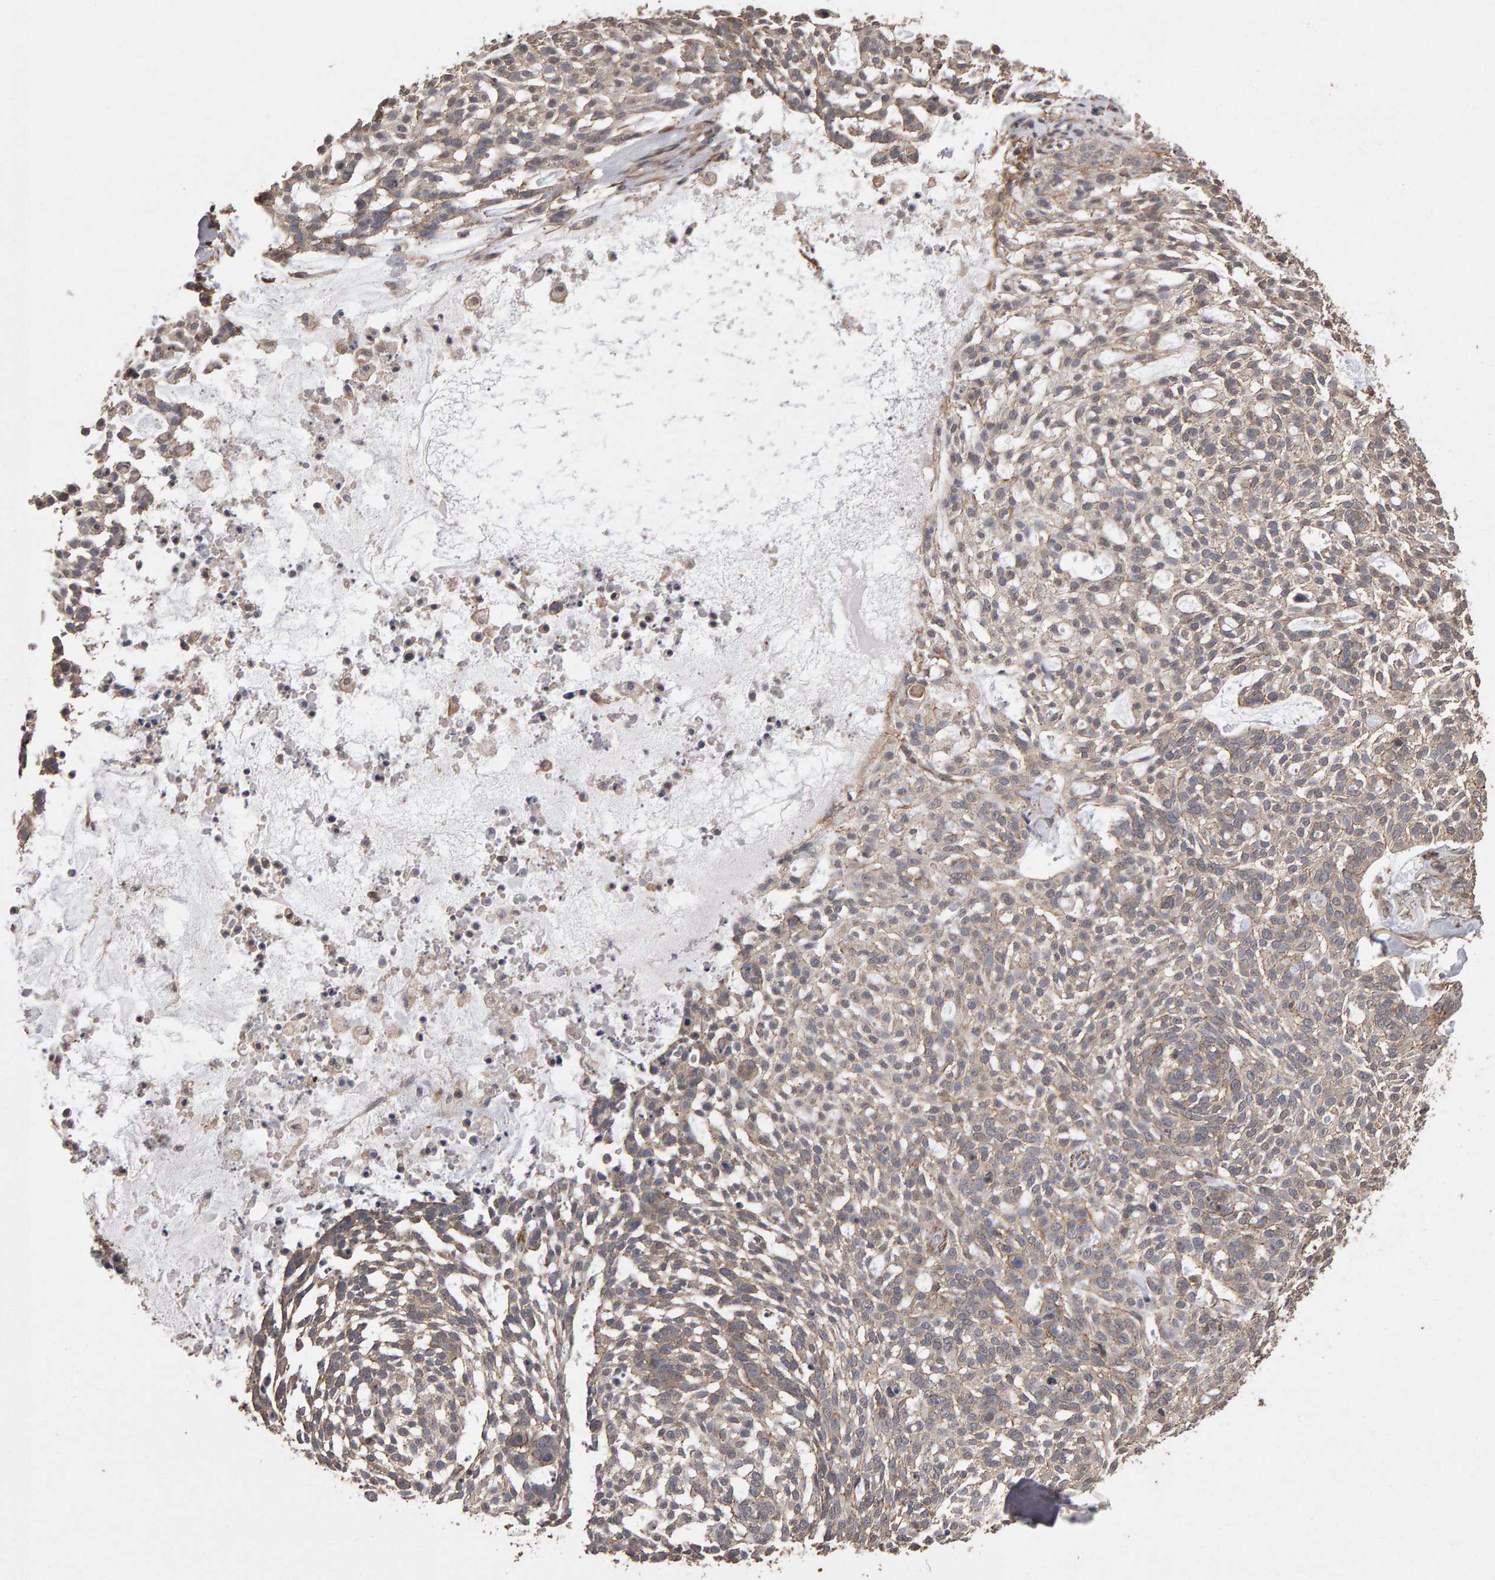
{"staining": {"intensity": "weak", "quantity": ">75%", "location": "cytoplasmic/membranous"}, "tissue": "skin cancer", "cell_type": "Tumor cells", "image_type": "cancer", "snomed": [{"axis": "morphology", "description": "Basal cell carcinoma"}, {"axis": "topography", "description": "Skin"}], "caption": "Brown immunohistochemical staining in skin cancer displays weak cytoplasmic/membranous positivity in approximately >75% of tumor cells.", "gene": "SCRIB", "patient": {"sex": "female", "age": 64}}